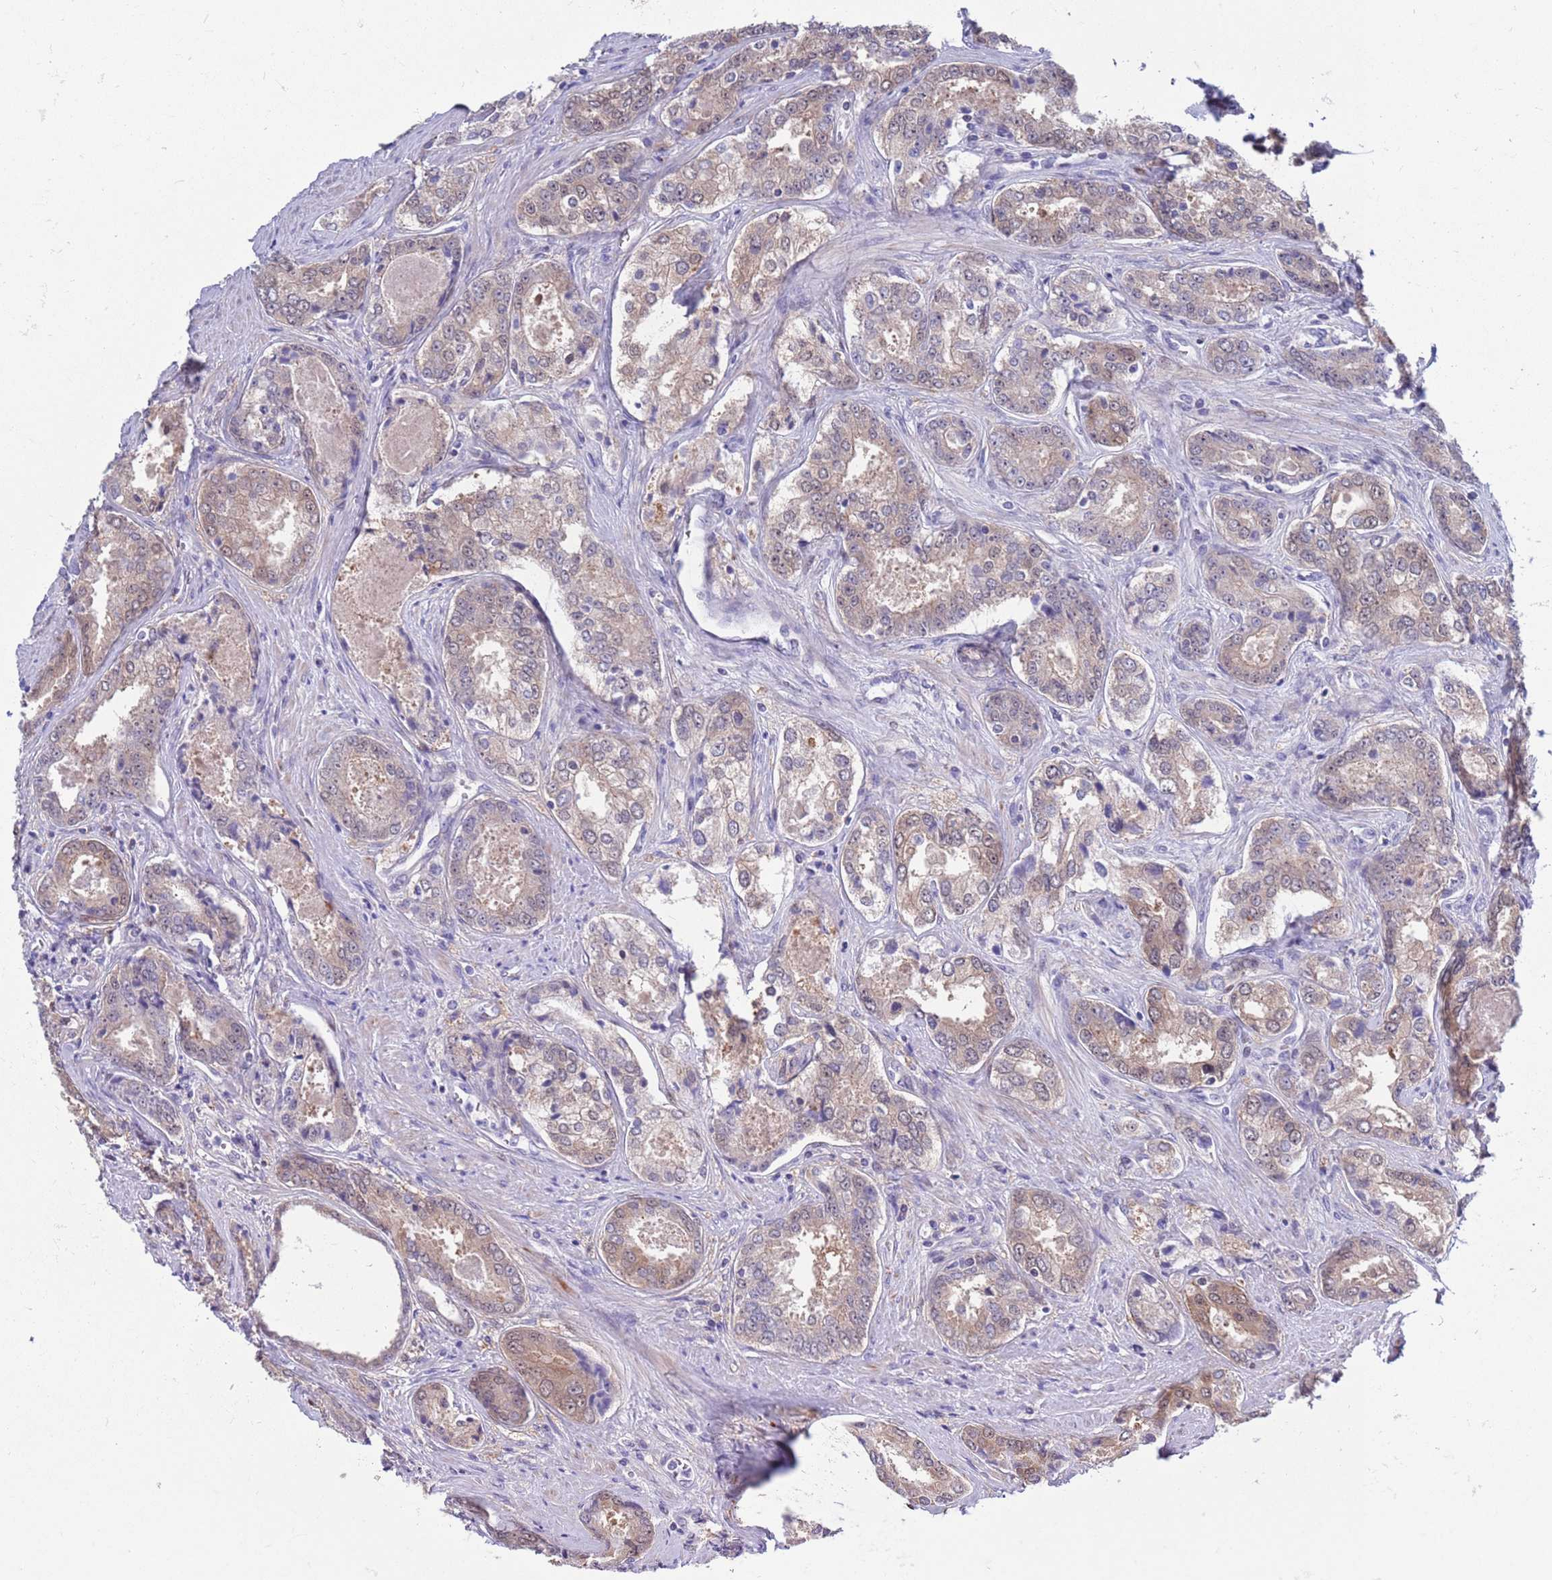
{"staining": {"intensity": "weak", "quantity": ">75%", "location": "cytoplasmic/membranous,nuclear"}, "tissue": "prostate cancer", "cell_type": "Tumor cells", "image_type": "cancer", "snomed": [{"axis": "morphology", "description": "Adenocarcinoma, Low grade"}, {"axis": "topography", "description": "Prostate"}], "caption": "Immunohistochemical staining of adenocarcinoma (low-grade) (prostate) exhibits low levels of weak cytoplasmic/membranous and nuclear protein staining in about >75% of tumor cells. Using DAB (3,3'-diaminobenzidine) (brown) and hematoxylin (blue) stains, captured at high magnification using brightfield microscopy.", "gene": "KLHL29", "patient": {"sex": "male", "age": 68}}